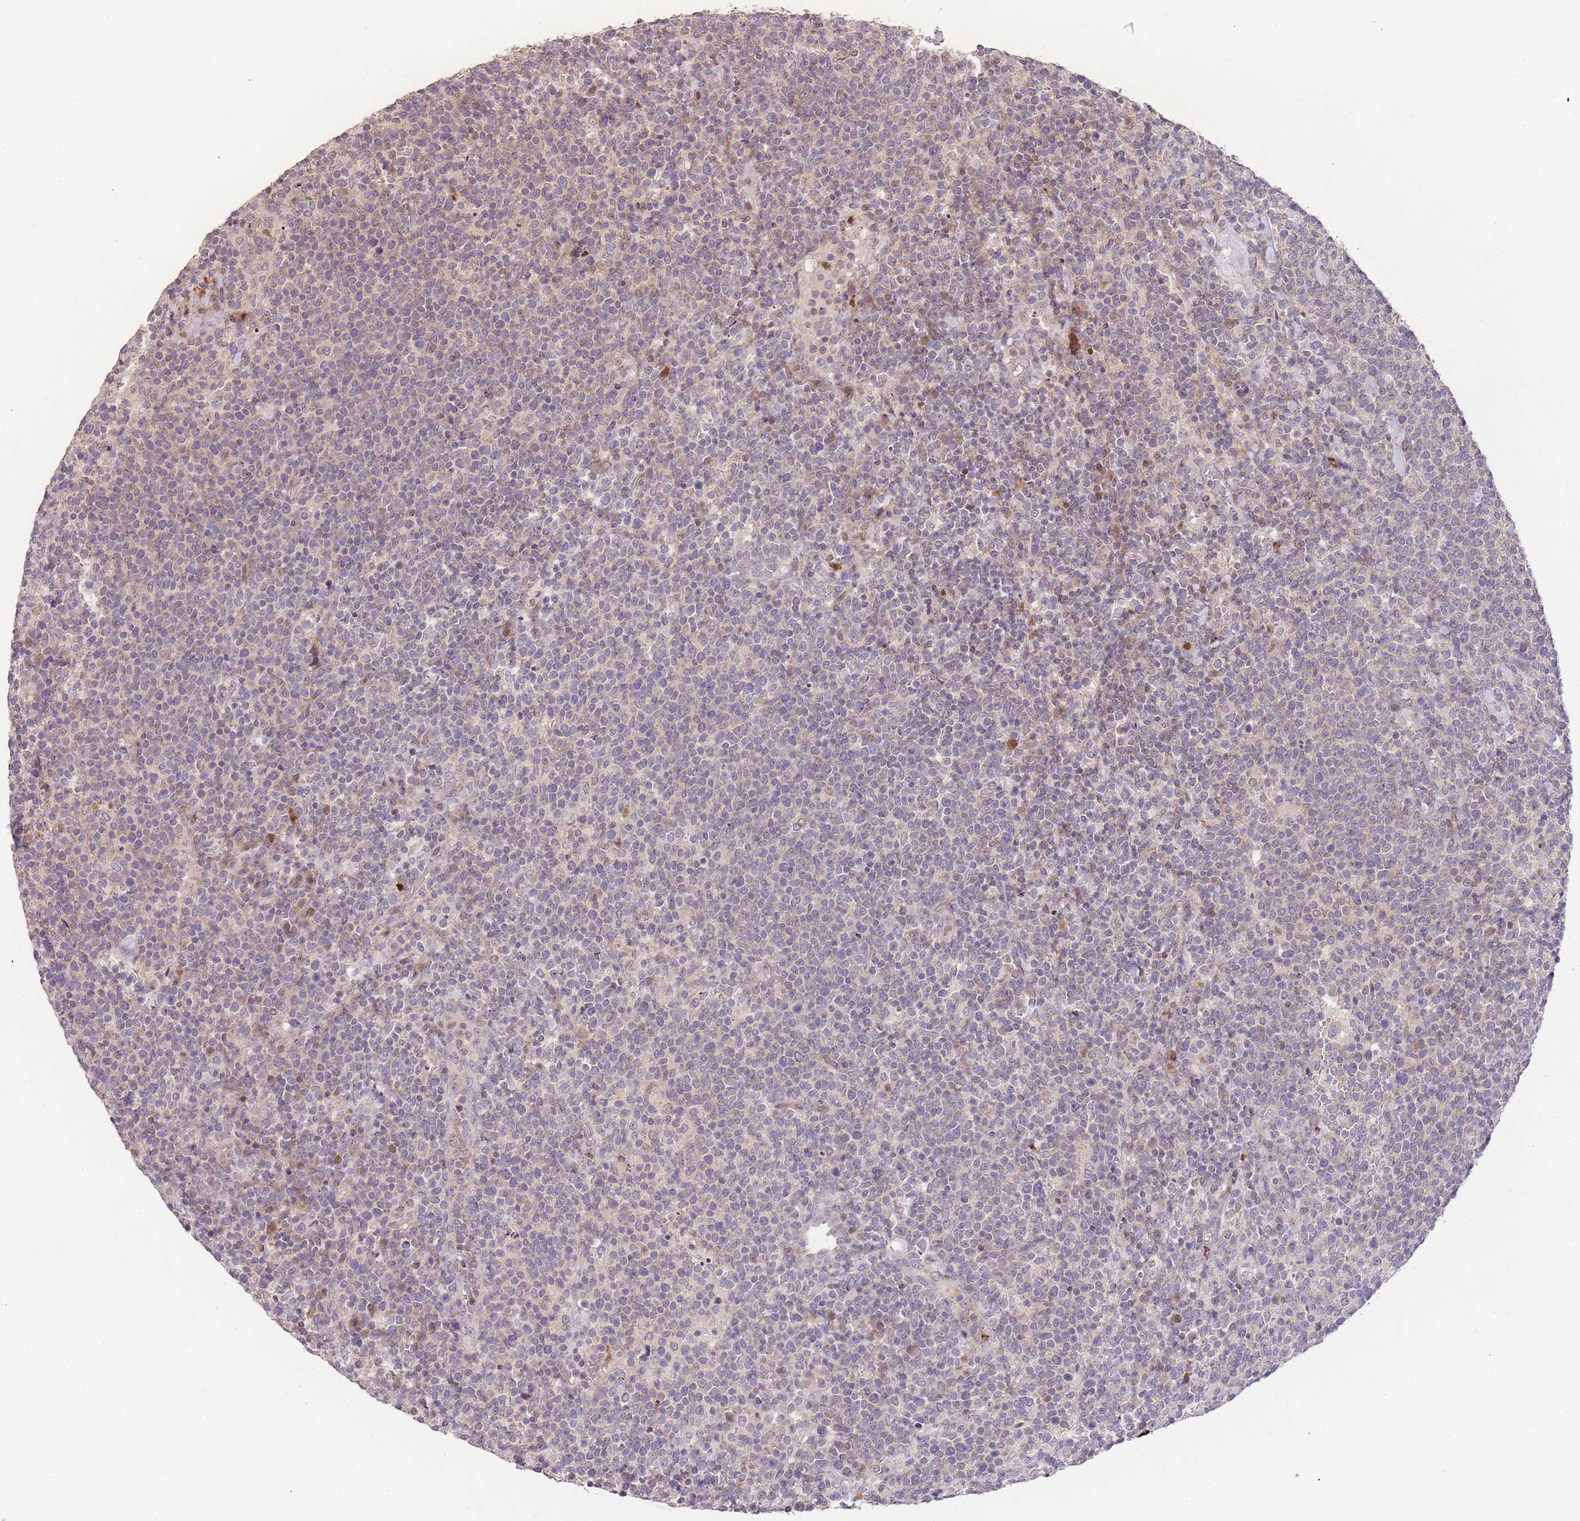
{"staining": {"intensity": "negative", "quantity": "none", "location": "none"}, "tissue": "lymphoma", "cell_type": "Tumor cells", "image_type": "cancer", "snomed": [{"axis": "morphology", "description": "Malignant lymphoma, non-Hodgkin's type, High grade"}, {"axis": "topography", "description": "Lymph node"}], "caption": "Tumor cells are negative for brown protein staining in malignant lymphoma, non-Hodgkin's type (high-grade). The staining is performed using DAB brown chromogen with nuclei counter-stained in using hematoxylin.", "gene": "SLC16A4", "patient": {"sex": "male", "age": 61}}